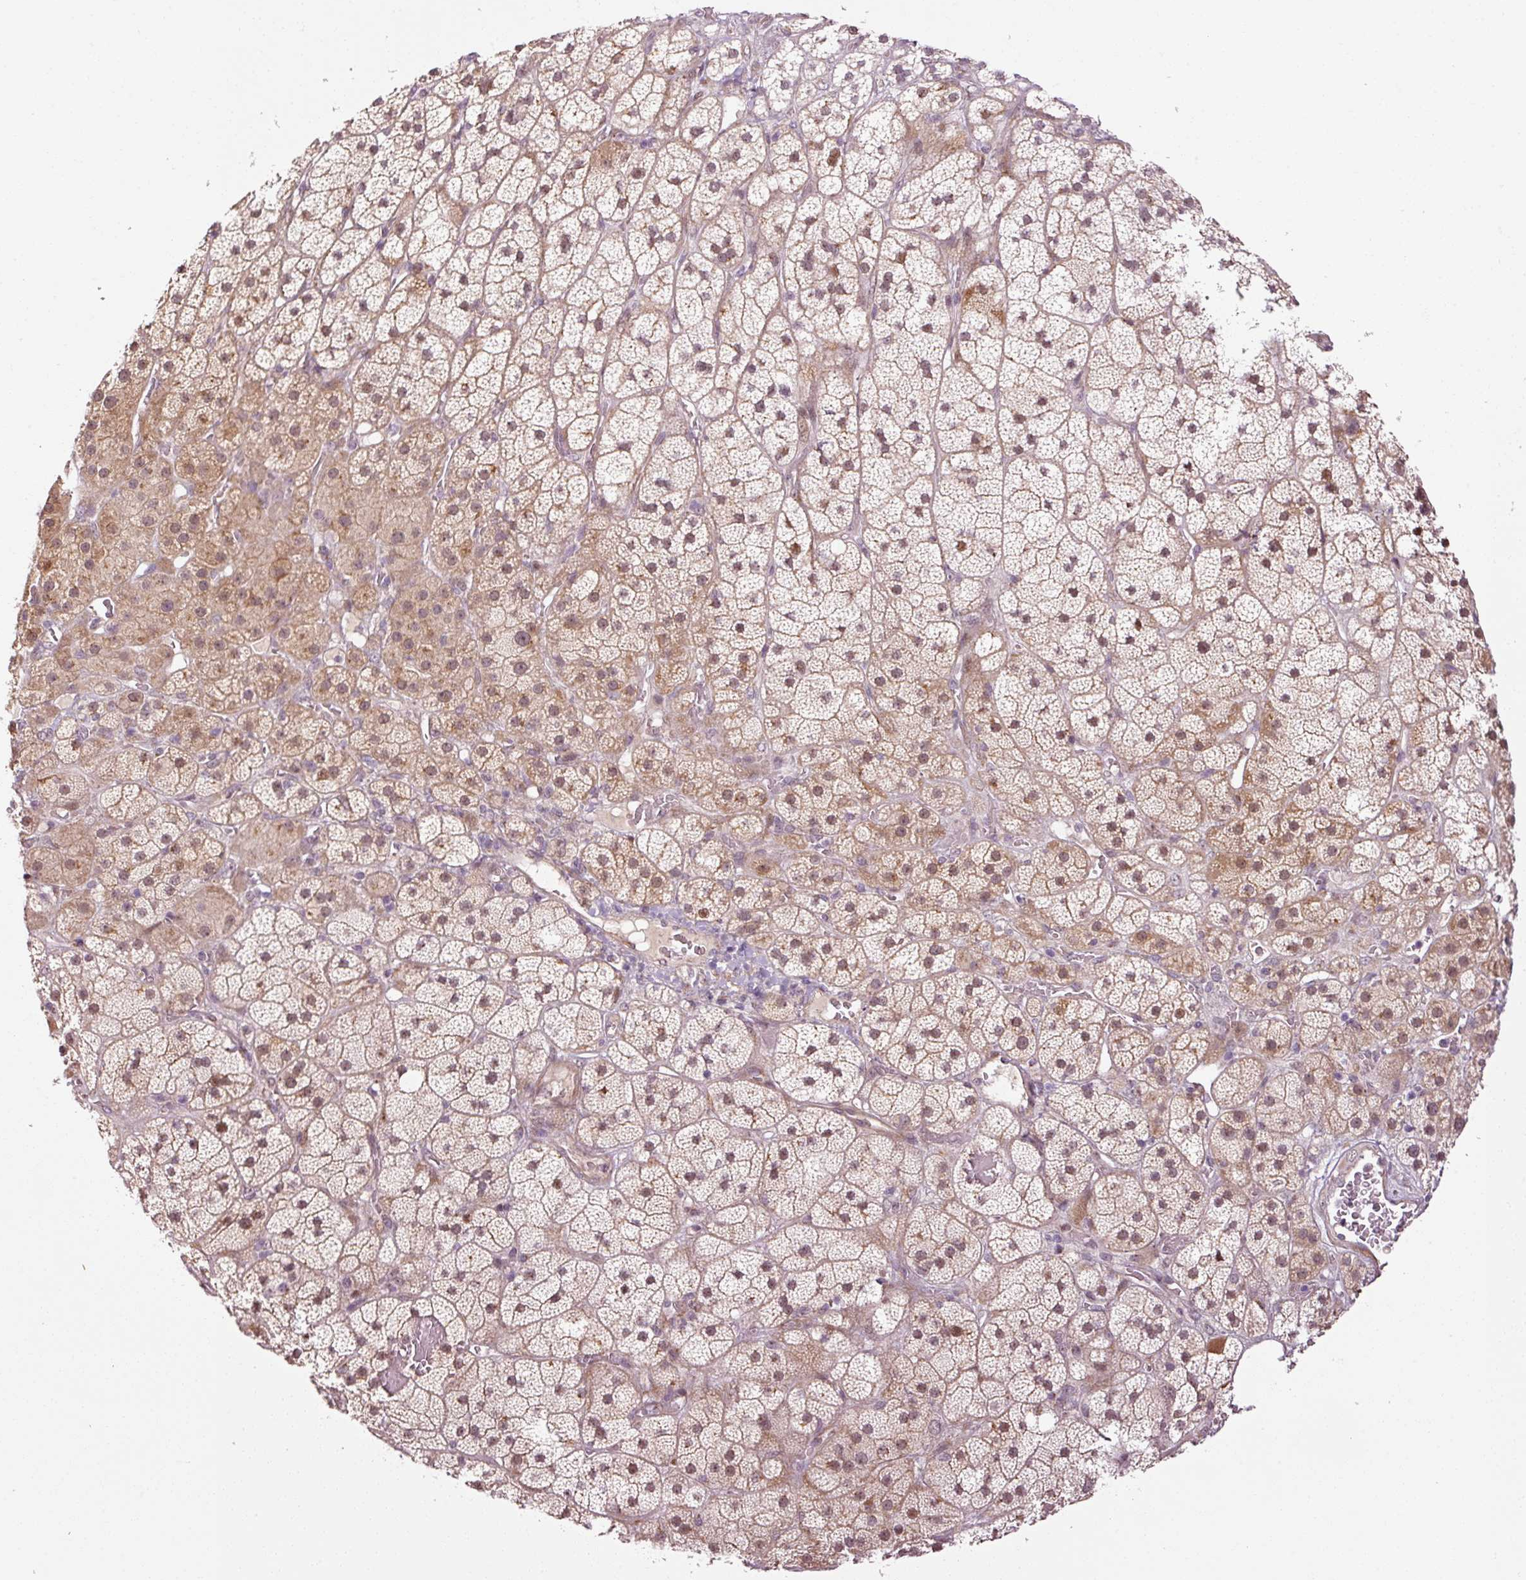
{"staining": {"intensity": "moderate", "quantity": ">75%", "location": "cytoplasmic/membranous,nuclear"}, "tissue": "adrenal gland", "cell_type": "Glandular cells", "image_type": "normal", "snomed": [{"axis": "morphology", "description": "Normal tissue, NOS"}, {"axis": "topography", "description": "Adrenal gland"}], "caption": "High-power microscopy captured an IHC micrograph of unremarkable adrenal gland, revealing moderate cytoplasmic/membranous,nuclear expression in about >75% of glandular cells. The staining was performed using DAB (3,3'-diaminobenzidine) to visualize the protein expression in brown, while the nuclei were stained in blue with hematoxylin (Magnification: 20x).", "gene": "ANKRD20A1", "patient": {"sex": "male", "age": 57}}